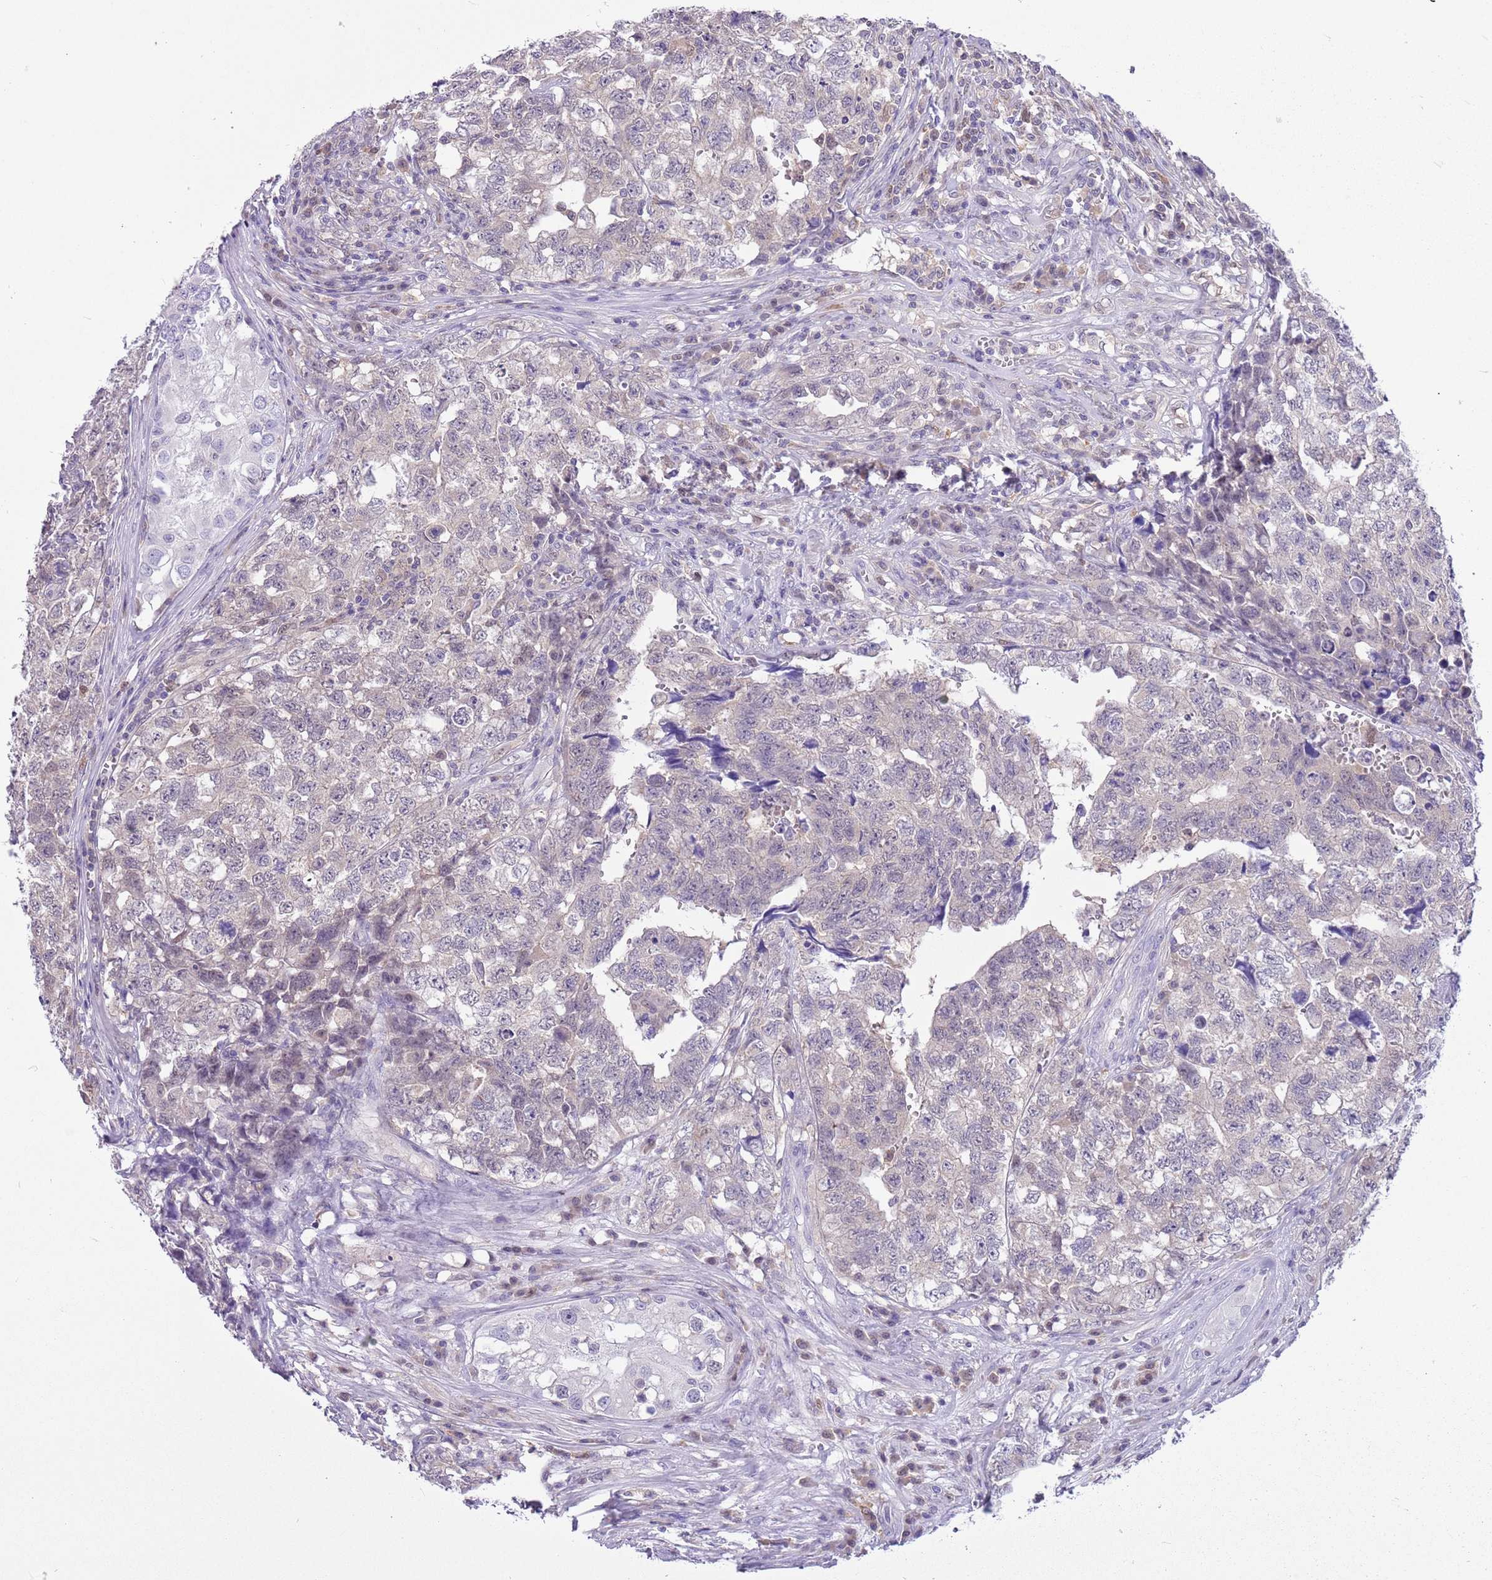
{"staining": {"intensity": "negative", "quantity": "none", "location": "none"}, "tissue": "testis cancer", "cell_type": "Tumor cells", "image_type": "cancer", "snomed": [{"axis": "morphology", "description": "Carcinoma, Embryonal, NOS"}, {"axis": "topography", "description": "Testis"}], "caption": "A histopathology image of human testis cancer is negative for staining in tumor cells.", "gene": "DDI2", "patient": {"sex": "male", "age": 31}}